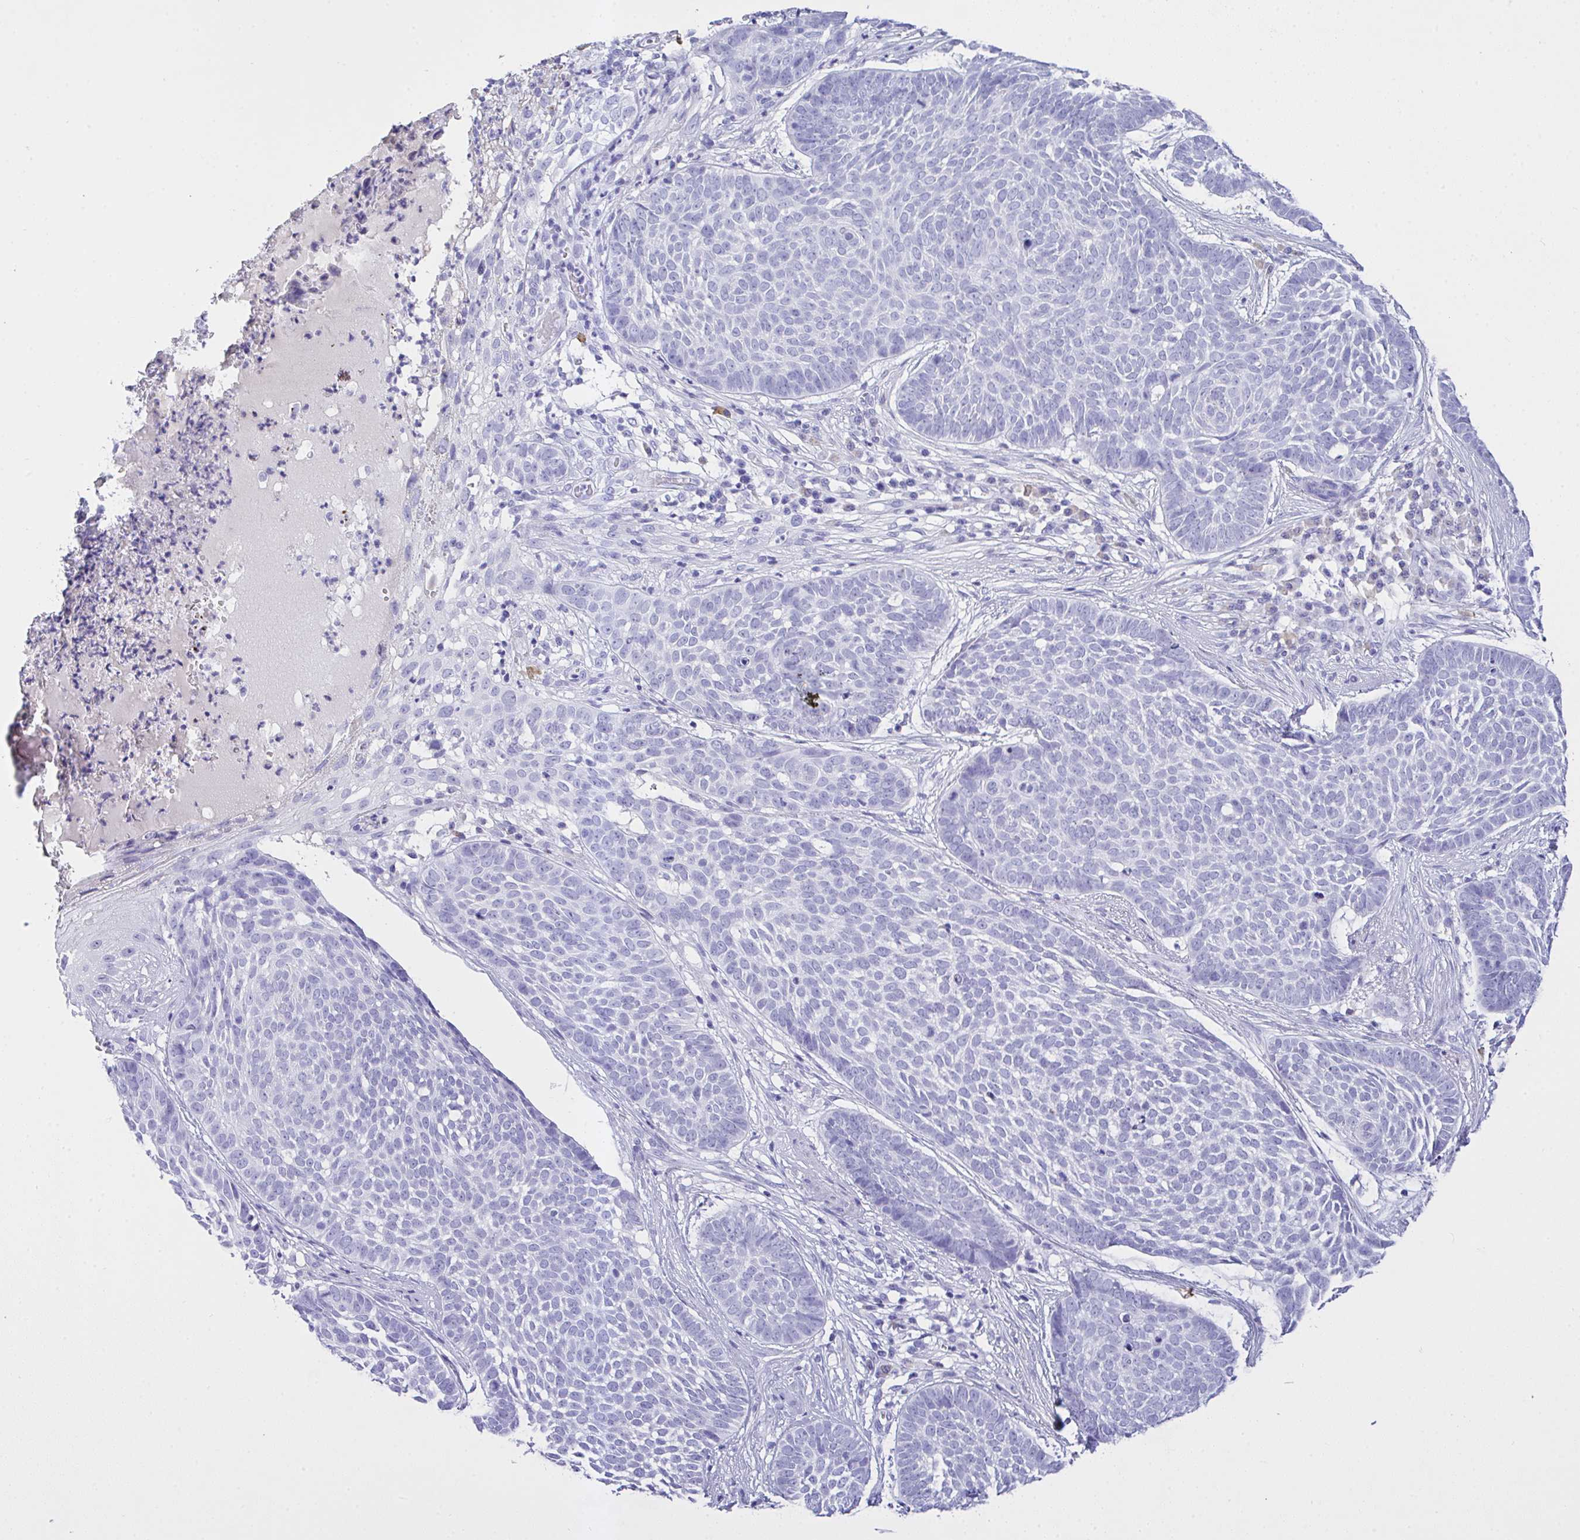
{"staining": {"intensity": "negative", "quantity": "none", "location": "none"}, "tissue": "skin cancer", "cell_type": "Tumor cells", "image_type": "cancer", "snomed": [{"axis": "morphology", "description": "Basal cell carcinoma"}, {"axis": "topography", "description": "Skin"}], "caption": "Skin basal cell carcinoma was stained to show a protein in brown. There is no significant positivity in tumor cells.", "gene": "AKR1D1", "patient": {"sex": "female", "age": 89}}